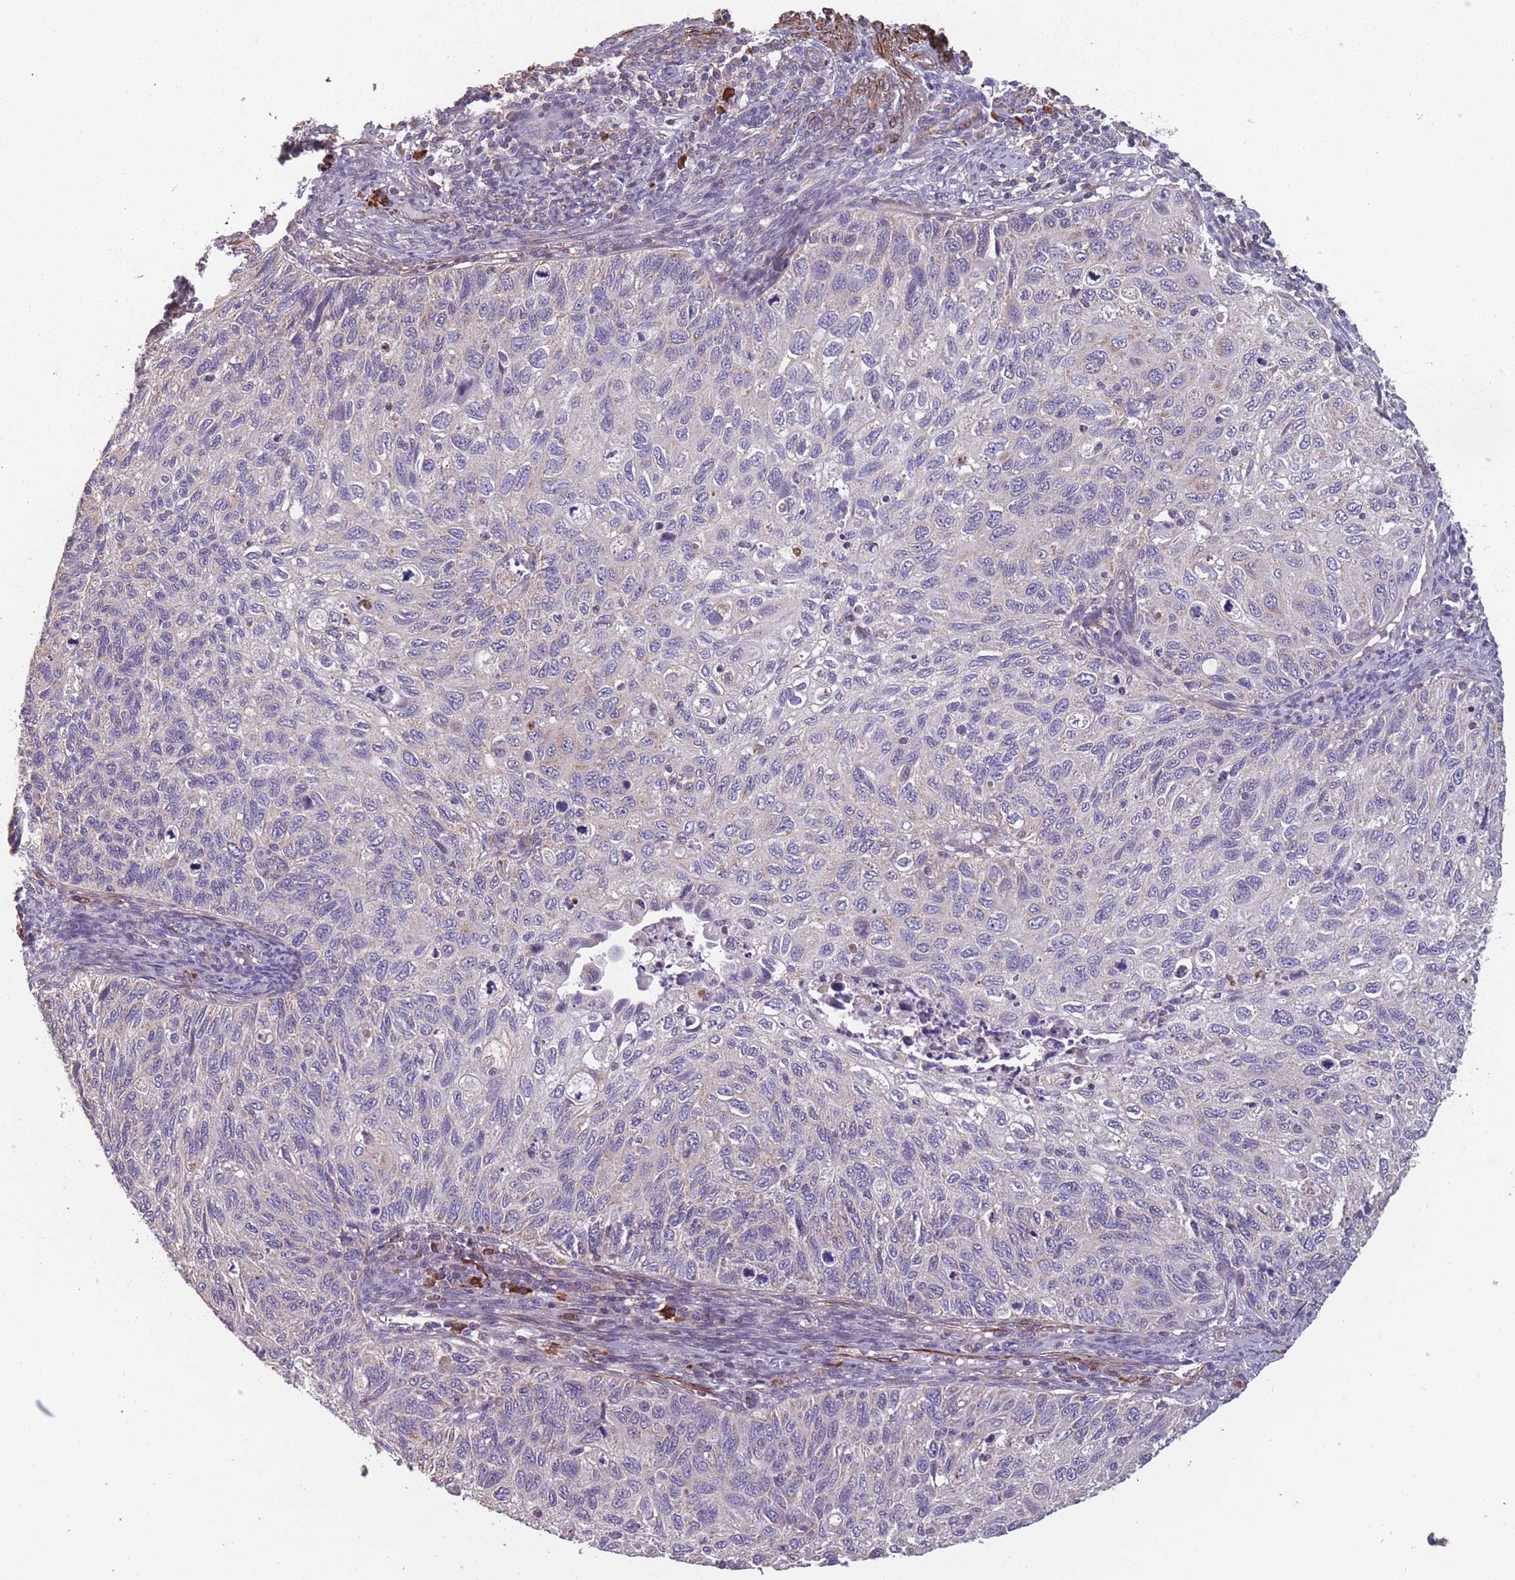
{"staining": {"intensity": "weak", "quantity": "<25%", "location": "cytoplasmic/membranous"}, "tissue": "cervical cancer", "cell_type": "Tumor cells", "image_type": "cancer", "snomed": [{"axis": "morphology", "description": "Squamous cell carcinoma, NOS"}, {"axis": "topography", "description": "Cervix"}], "caption": "Human cervical squamous cell carcinoma stained for a protein using IHC exhibits no staining in tumor cells.", "gene": "TOMM40L", "patient": {"sex": "female", "age": 70}}